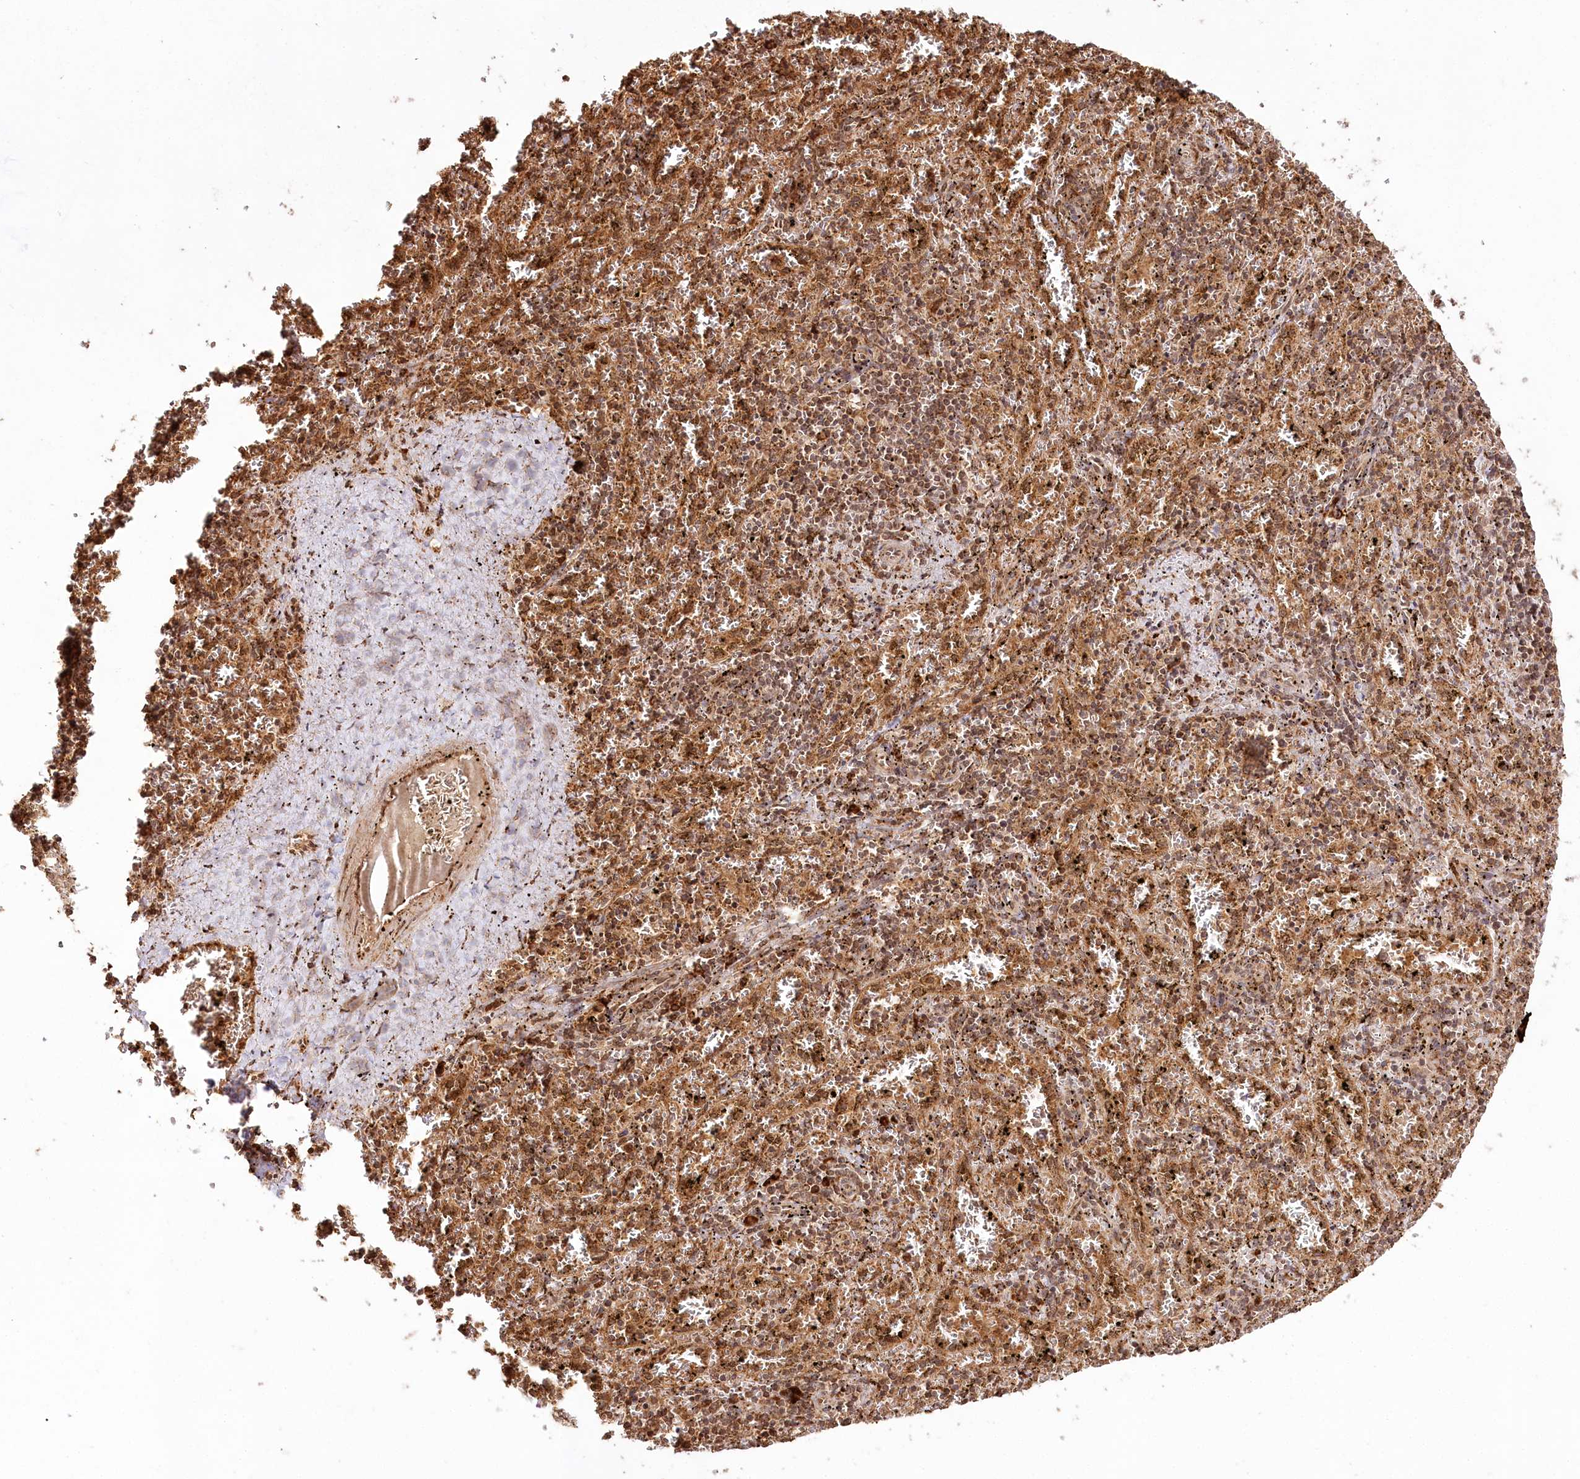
{"staining": {"intensity": "strong", "quantity": ">75%", "location": "cytoplasmic/membranous,nuclear"}, "tissue": "spleen", "cell_type": "Cells in red pulp", "image_type": "normal", "snomed": [{"axis": "morphology", "description": "Normal tissue, NOS"}, {"axis": "topography", "description": "Spleen"}], "caption": "About >75% of cells in red pulp in normal spleen reveal strong cytoplasmic/membranous,nuclear protein staining as visualized by brown immunohistochemical staining.", "gene": "ULK2", "patient": {"sex": "male", "age": 11}}